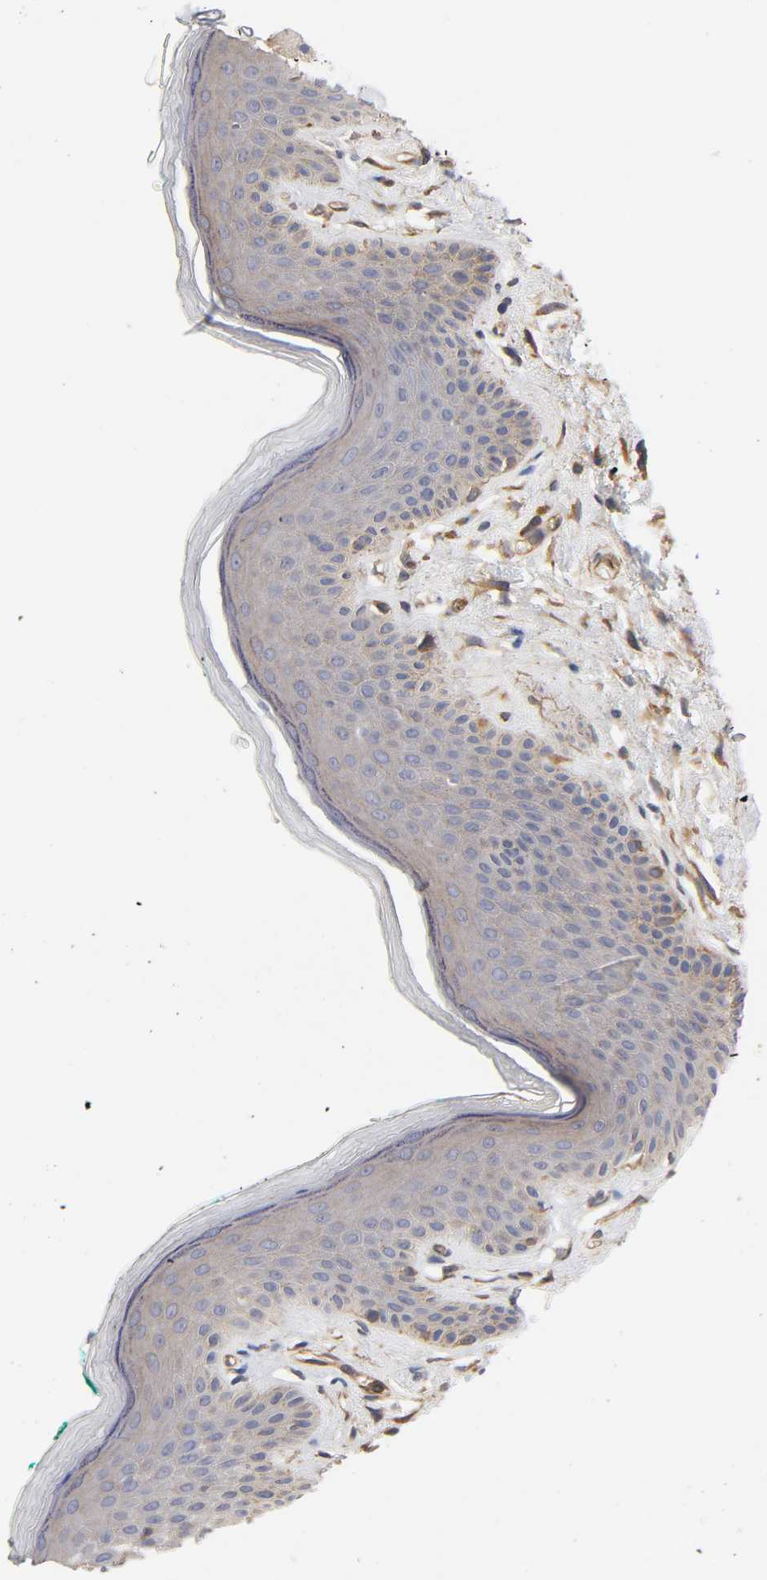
{"staining": {"intensity": "negative", "quantity": "none", "location": "none"}, "tissue": "skin", "cell_type": "Epidermal cells", "image_type": "normal", "snomed": [{"axis": "morphology", "description": "Normal tissue, NOS"}, {"axis": "topography", "description": "Anal"}], "caption": "High power microscopy photomicrograph of an immunohistochemistry histopathology image of normal skin, revealing no significant staining in epidermal cells. The staining is performed using DAB (3,3'-diaminobenzidine) brown chromogen with nuclei counter-stained in using hematoxylin.", "gene": "RAB13", "patient": {"sex": "male", "age": 74}}